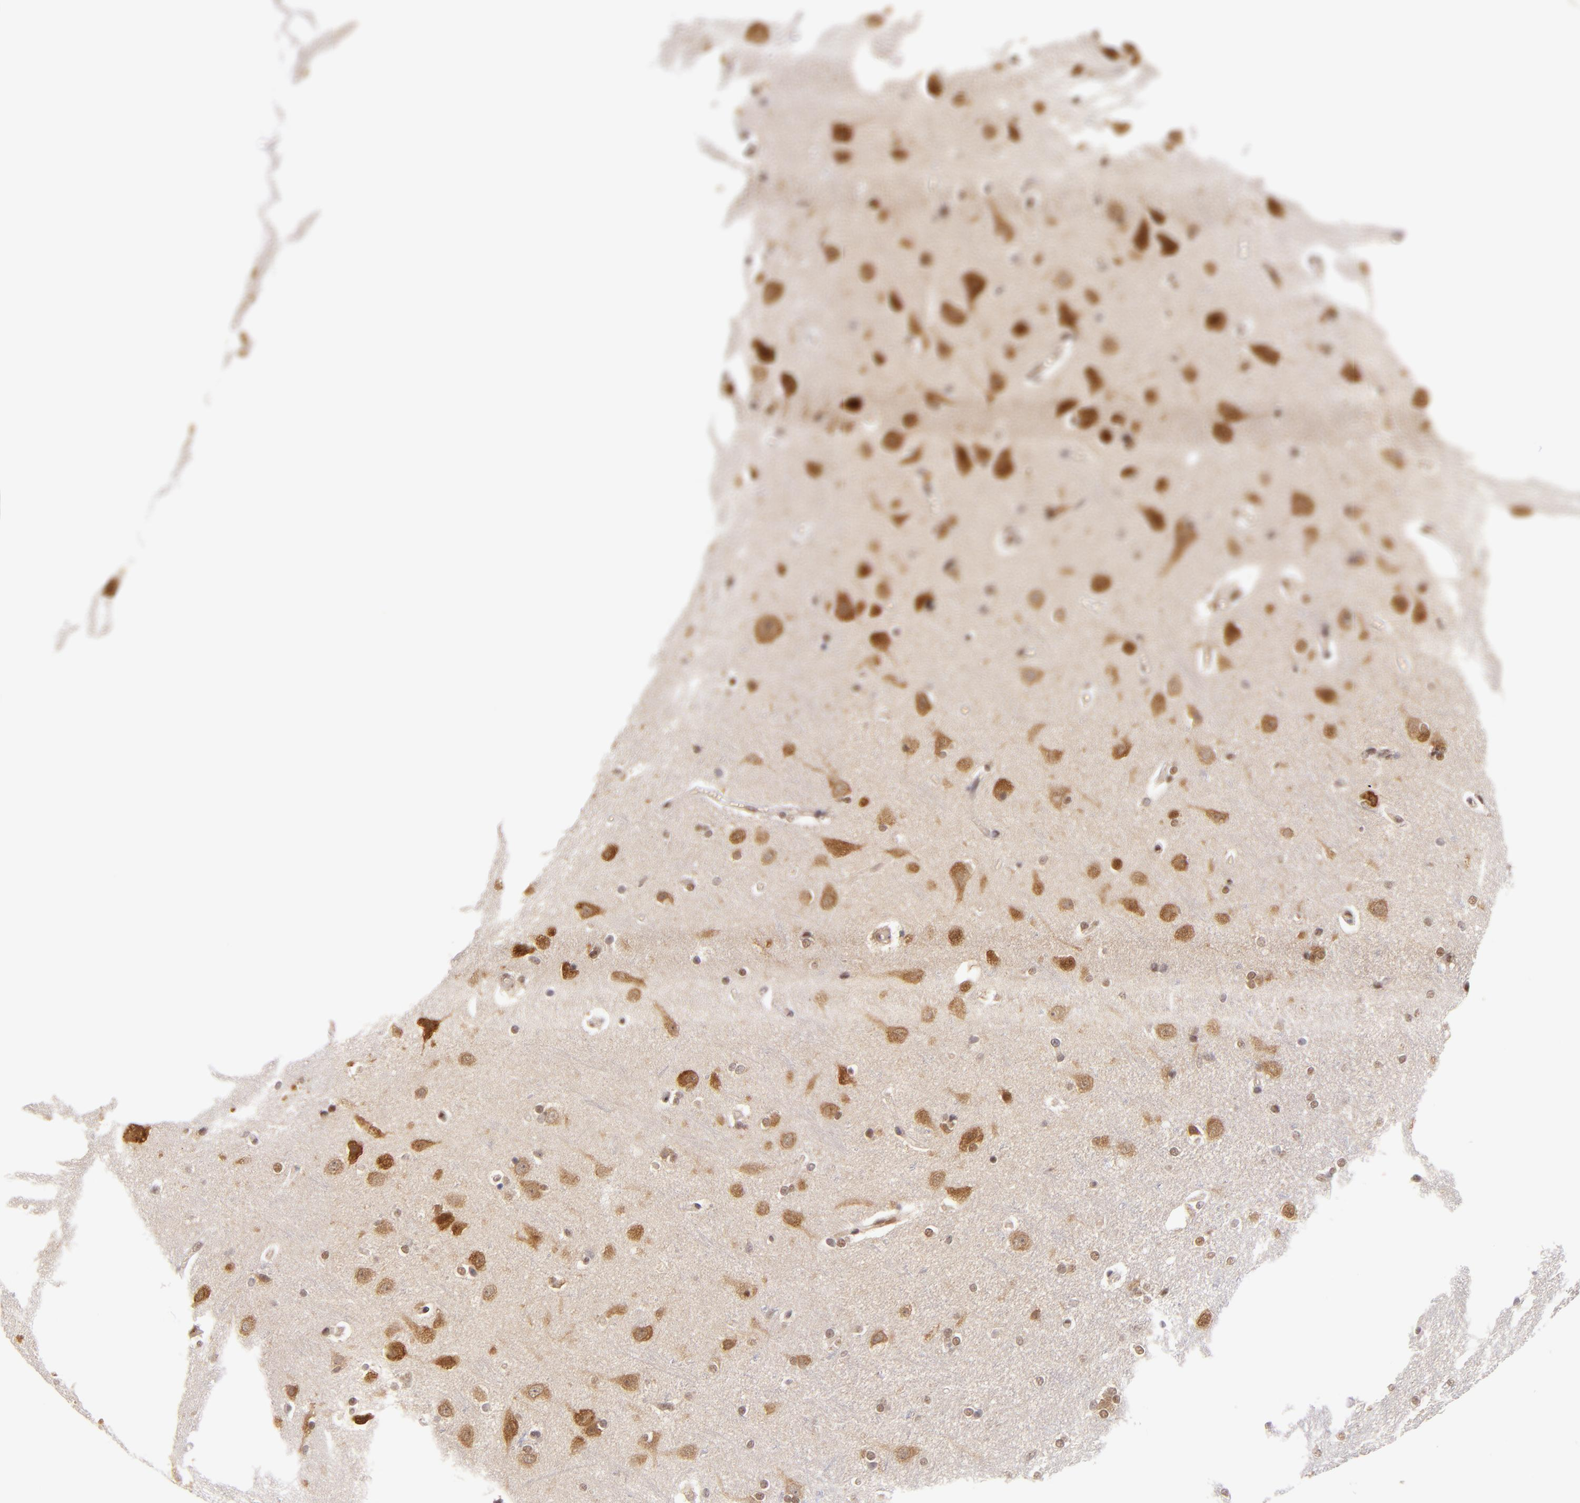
{"staining": {"intensity": "weak", "quantity": "25%-75%", "location": "cytoplasmic/membranous"}, "tissue": "cerebral cortex", "cell_type": "Endothelial cells", "image_type": "normal", "snomed": [{"axis": "morphology", "description": "Normal tissue, NOS"}, {"axis": "topography", "description": "Cerebral cortex"}], "caption": "Protein staining of normal cerebral cortex displays weak cytoplasmic/membranous staining in about 25%-75% of endothelial cells.", "gene": "PTPN13", "patient": {"sex": "female", "age": 54}}